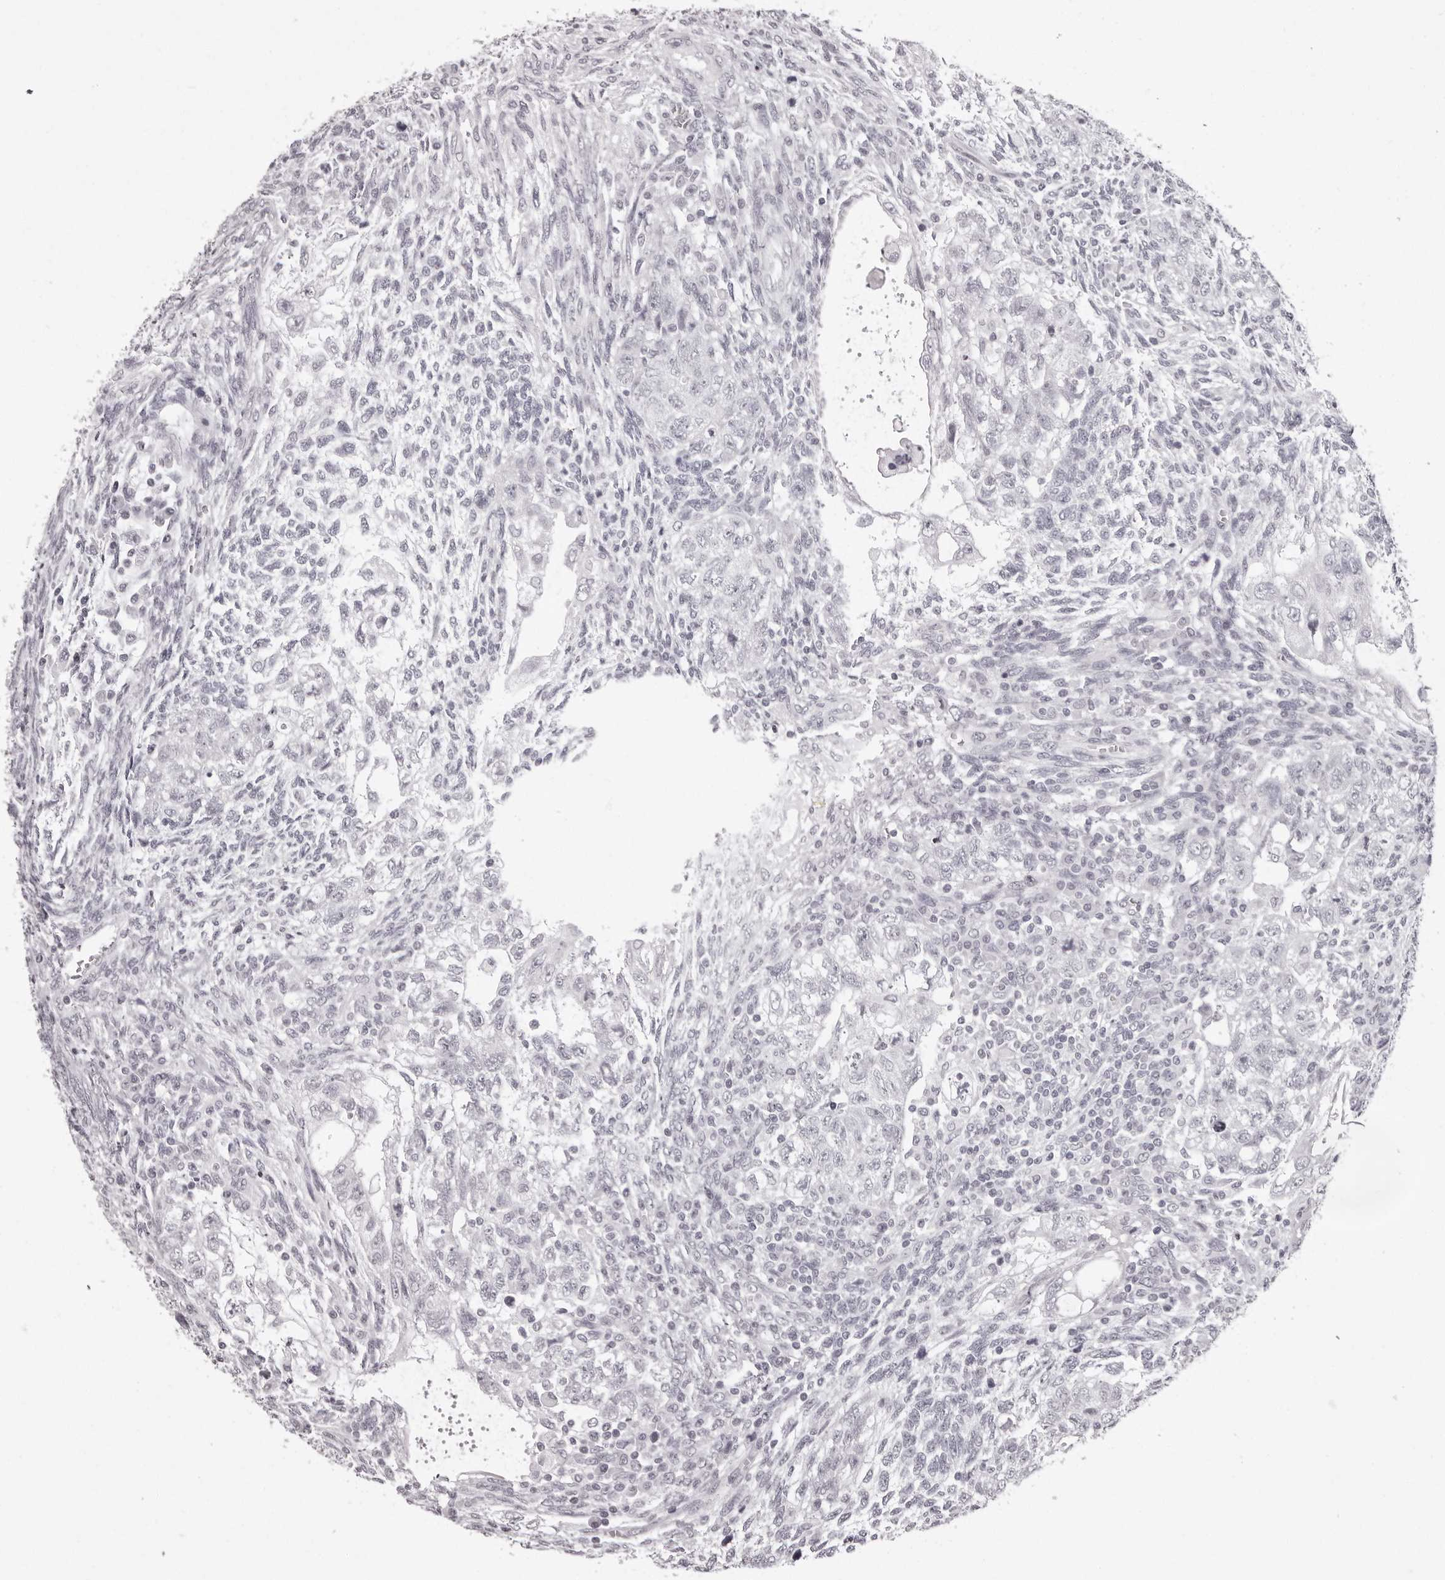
{"staining": {"intensity": "negative", "quantity": "none", "location": "none"}, "tissue": "testis cancer", "cell_type": "Tumor cells", "image_type": "cancer", "snomed": [{"axis": "morphology", "description": "Carcinoma, Embryonal, NOS"}, {"axis": "topography", "description": "Testis"}], "caption": "There is no significant positivity in tumor cells of testis embryonal carcinoma.", "gene": "C8orf74", "patient": {"sex": "male", "age": 37}}